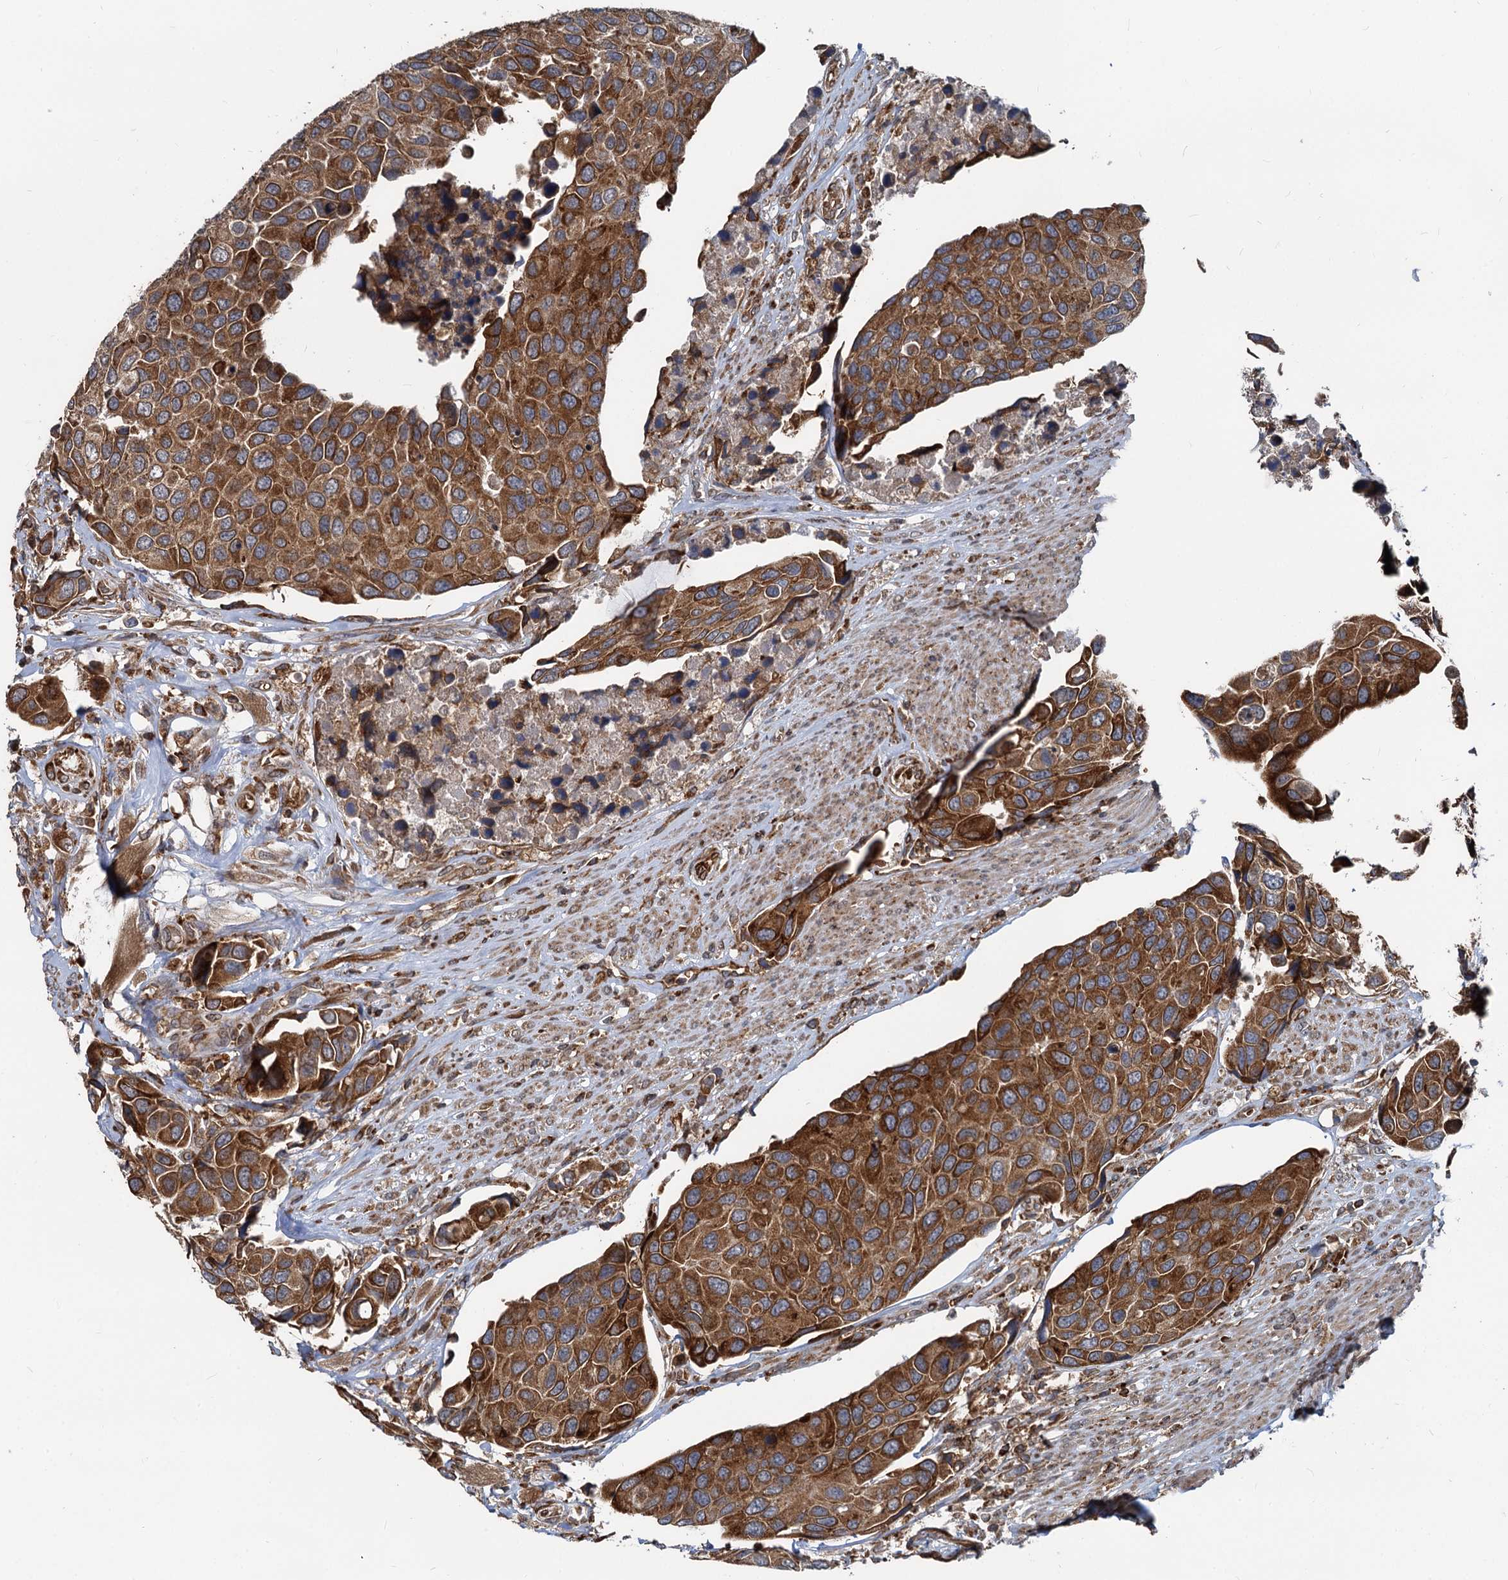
{"staining": {"intensity": "strong", "quantity": ">75%", "location": "cytoplasmic/membranous"}, "tissue": "urothelial cancer", "cell_type": "Tumor cells", "image_type": "cancer", "snomed": [{"axis": "morphology", "description": "Urothelial carcinoma, High grade"}, {"axis": "topography", "description": "Urinary bladder"}], "caption": "Immunohistochemistry image of neoplastic tissue: human urothelial cancer stained using IHC reveals high levels of strong protein expression localized specifically in the cytoplasmic/membranous of tumor cells, appearing as a cytoplasmic/membranous brown color.", "gene": "STIM1", "patient": {"sex": "male", "age": 74}}